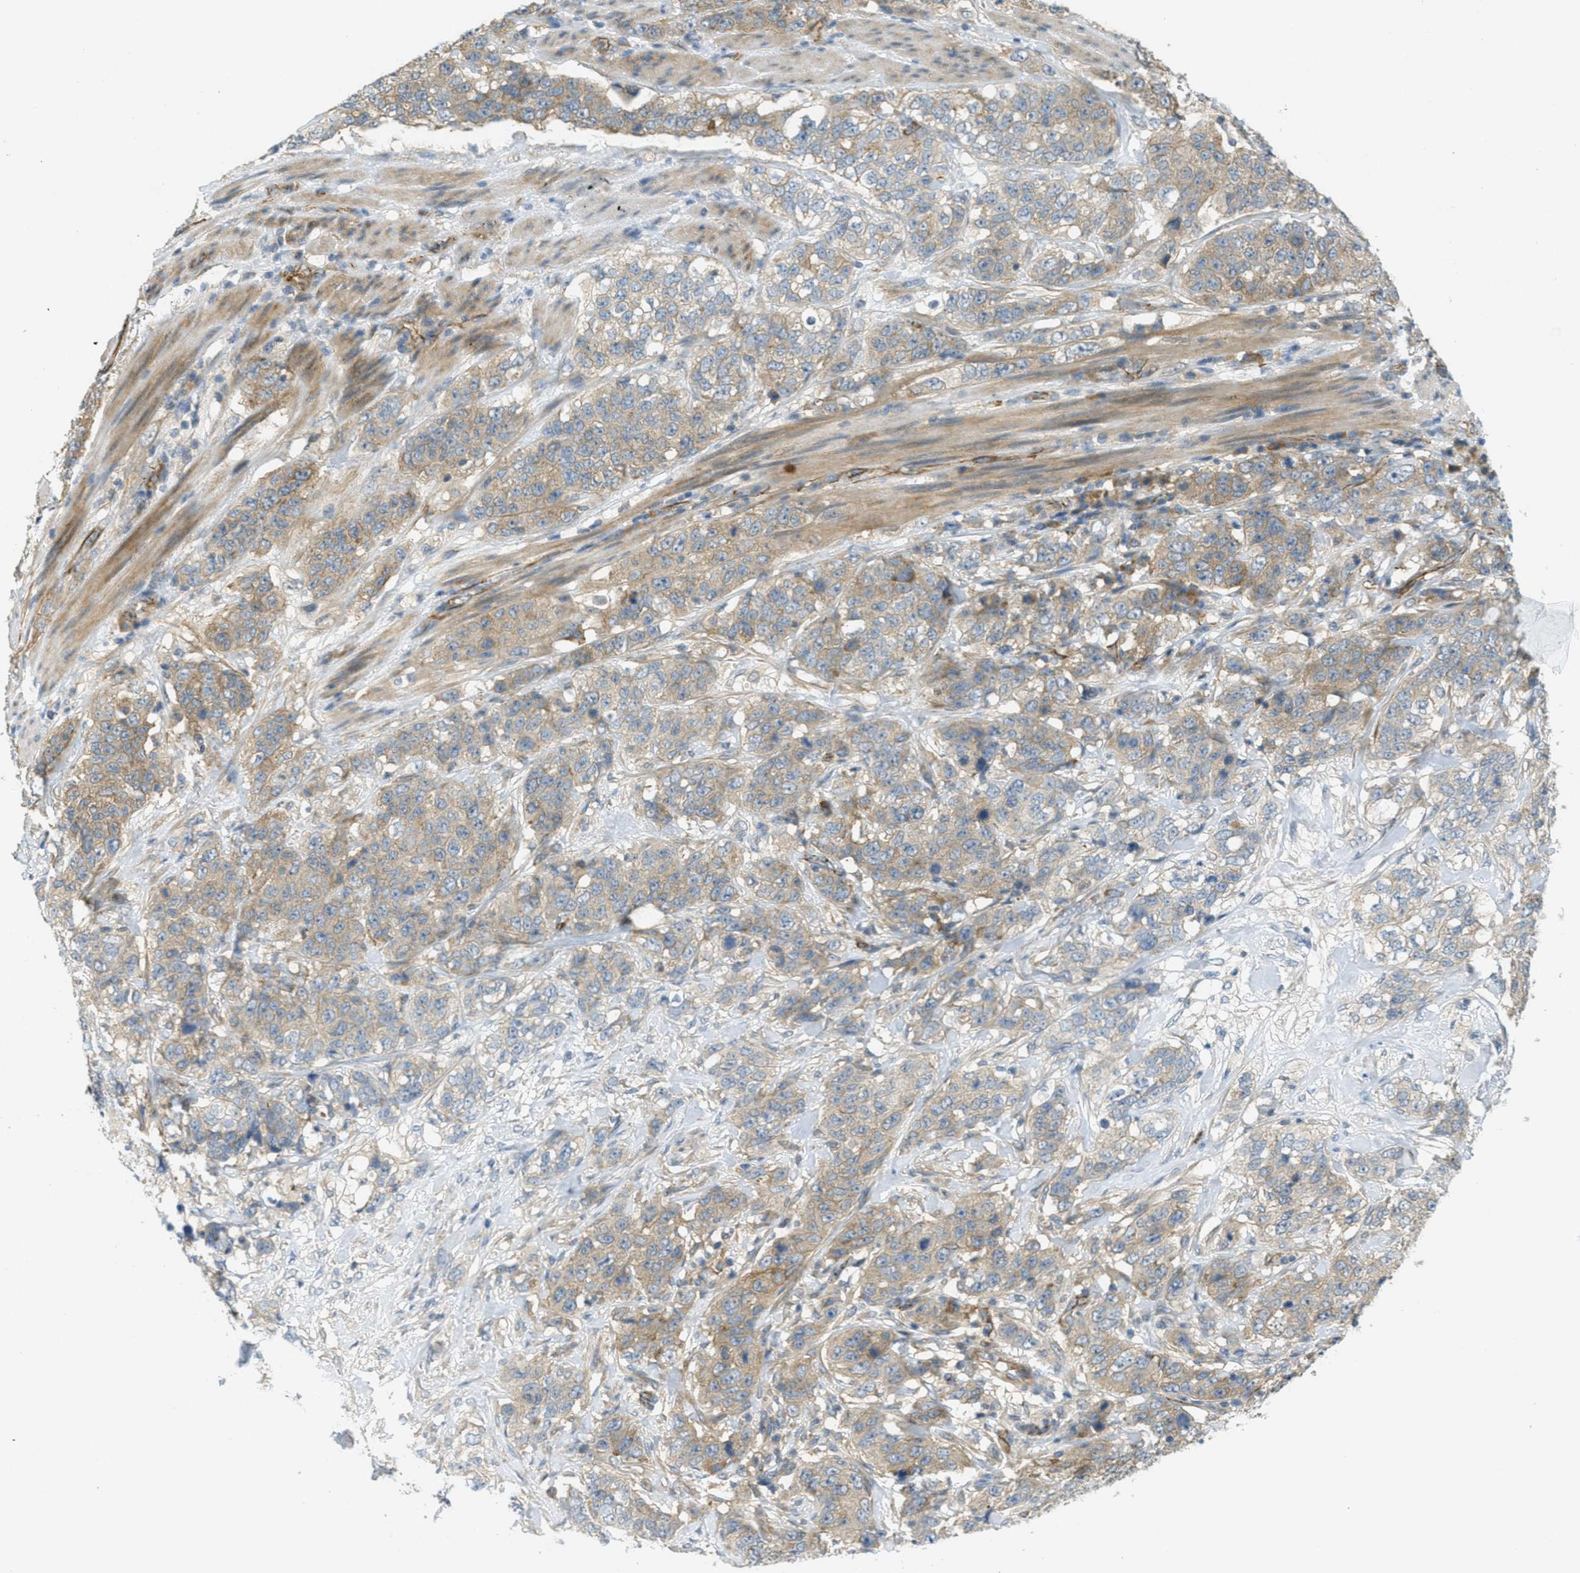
{"staining": {"intensity": "weak", "quantity": ">75%", "location": "cytoplasmic/membranous"}, "tissue": "stomach cancer", "cell_type": "Tumor cells", "image_type": "cancer", "snomed": [{"axis": "morphology", "description": "Adenocarcinoma, NOS"}, {"axis": "topography", "description": "Stomach"}], "caption": "IHC histopathology image of neoplastic tissue: human stomach cancer stained using immunohistochemistry displays low levels of weak protein expression localized specifically in the cytoplasmic/membranous of tumor cells, appearing as a cytoplasmic/membranous brown color.", "gene": "JCAD", "patient": {"sex": "male", "age": 48}}